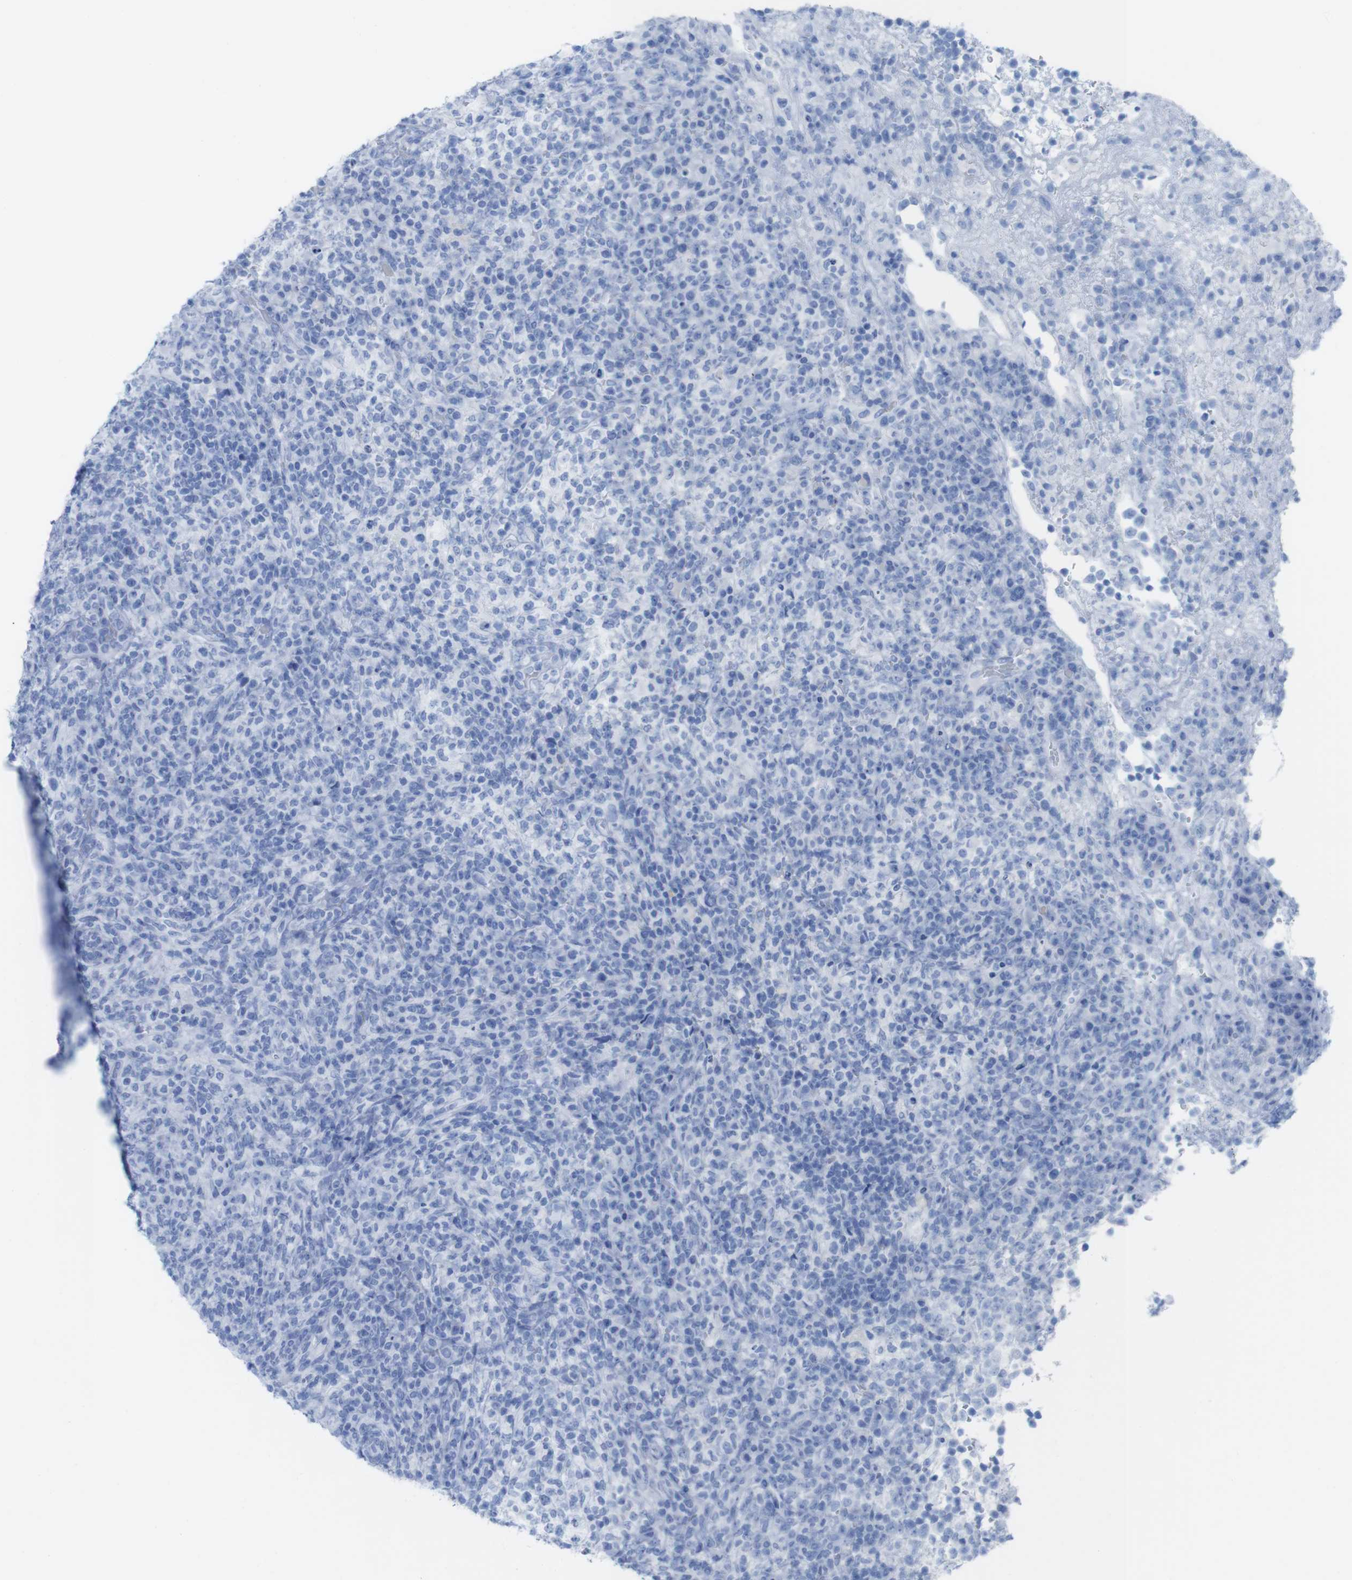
{"staining": {"intensity": "negative", "quantity": "none", "location": "none"}, "tissue": "lymphoma", "cell_type": "Tumor cells", "image_type": "cancer", "snomed": [{"axis": "morphology", "description": "Malignant lymphoma, non-Hodgkin's type, High grade"}, {"axis": "topography", "description": "Lymph node"}], "caption": "Histopathology image shows no significant protein expression in tumor cells of malignant lymphoma, non-Hodgkin's type (high-grade). The staining is performed using DAB (3,3'-diaminobenzidine) brown chromogen with nuclei counter-stained in using hematoxylin.", "gene": "MYH7", "patient": {"sex": "female", "age": 76}}